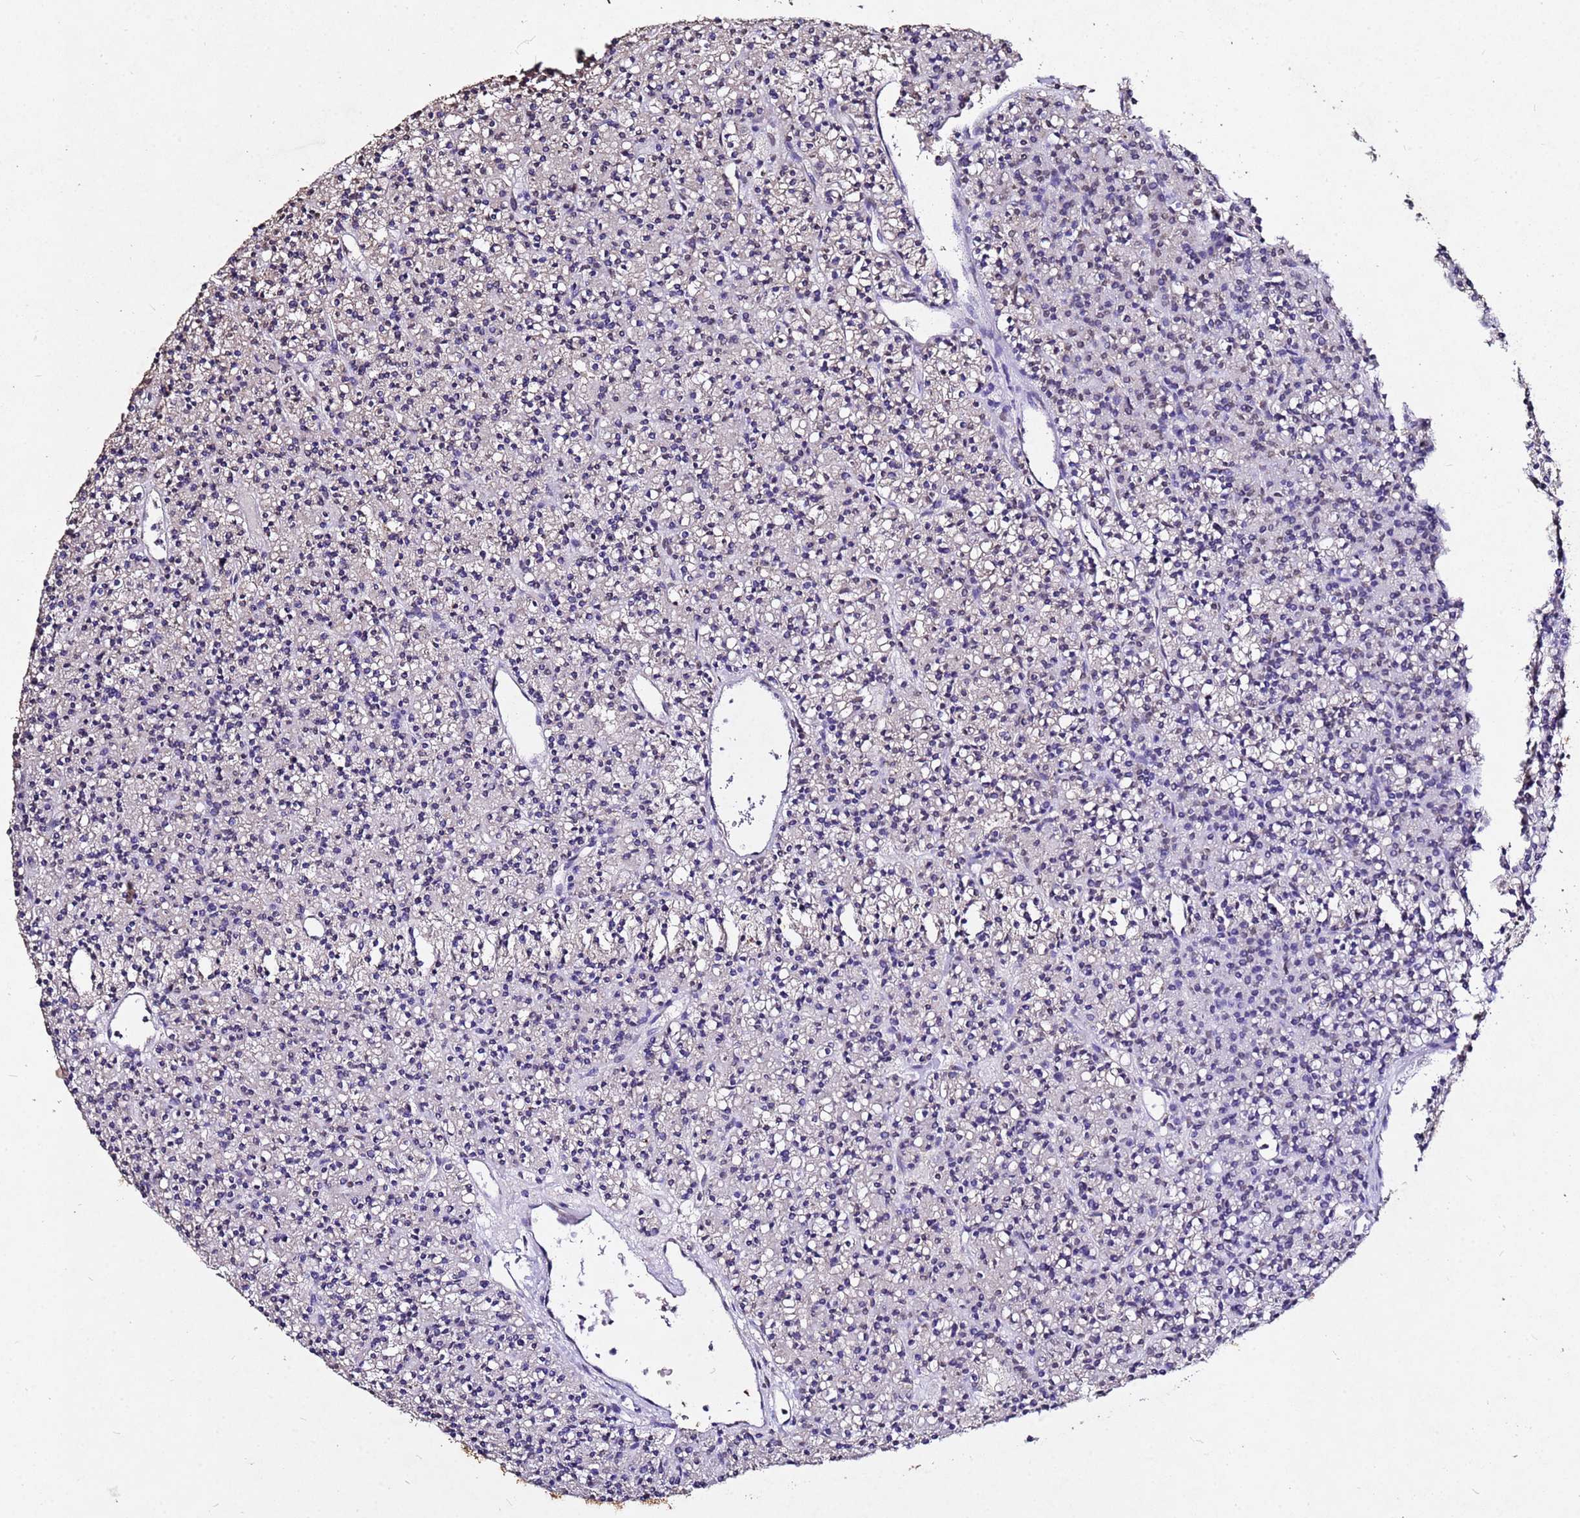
{"staining": {"intensity": "negative", "quantity": "none", "location": "none"}, "tissue": "parathyroid gland", "cell_type": "Glandular cells", "image_type": "normal", "snomed": [{"axis": "morphology", "description": "Normal tissue, NOS"}, {"axis": "topography", "description": "Parathyroid gland"}], "caption": "The photomicrograph reveals no significant staining in glandular cells of parathyroid gland.", "gene": "MYOCD", "patient": {"sex": "female", "age": 45}}